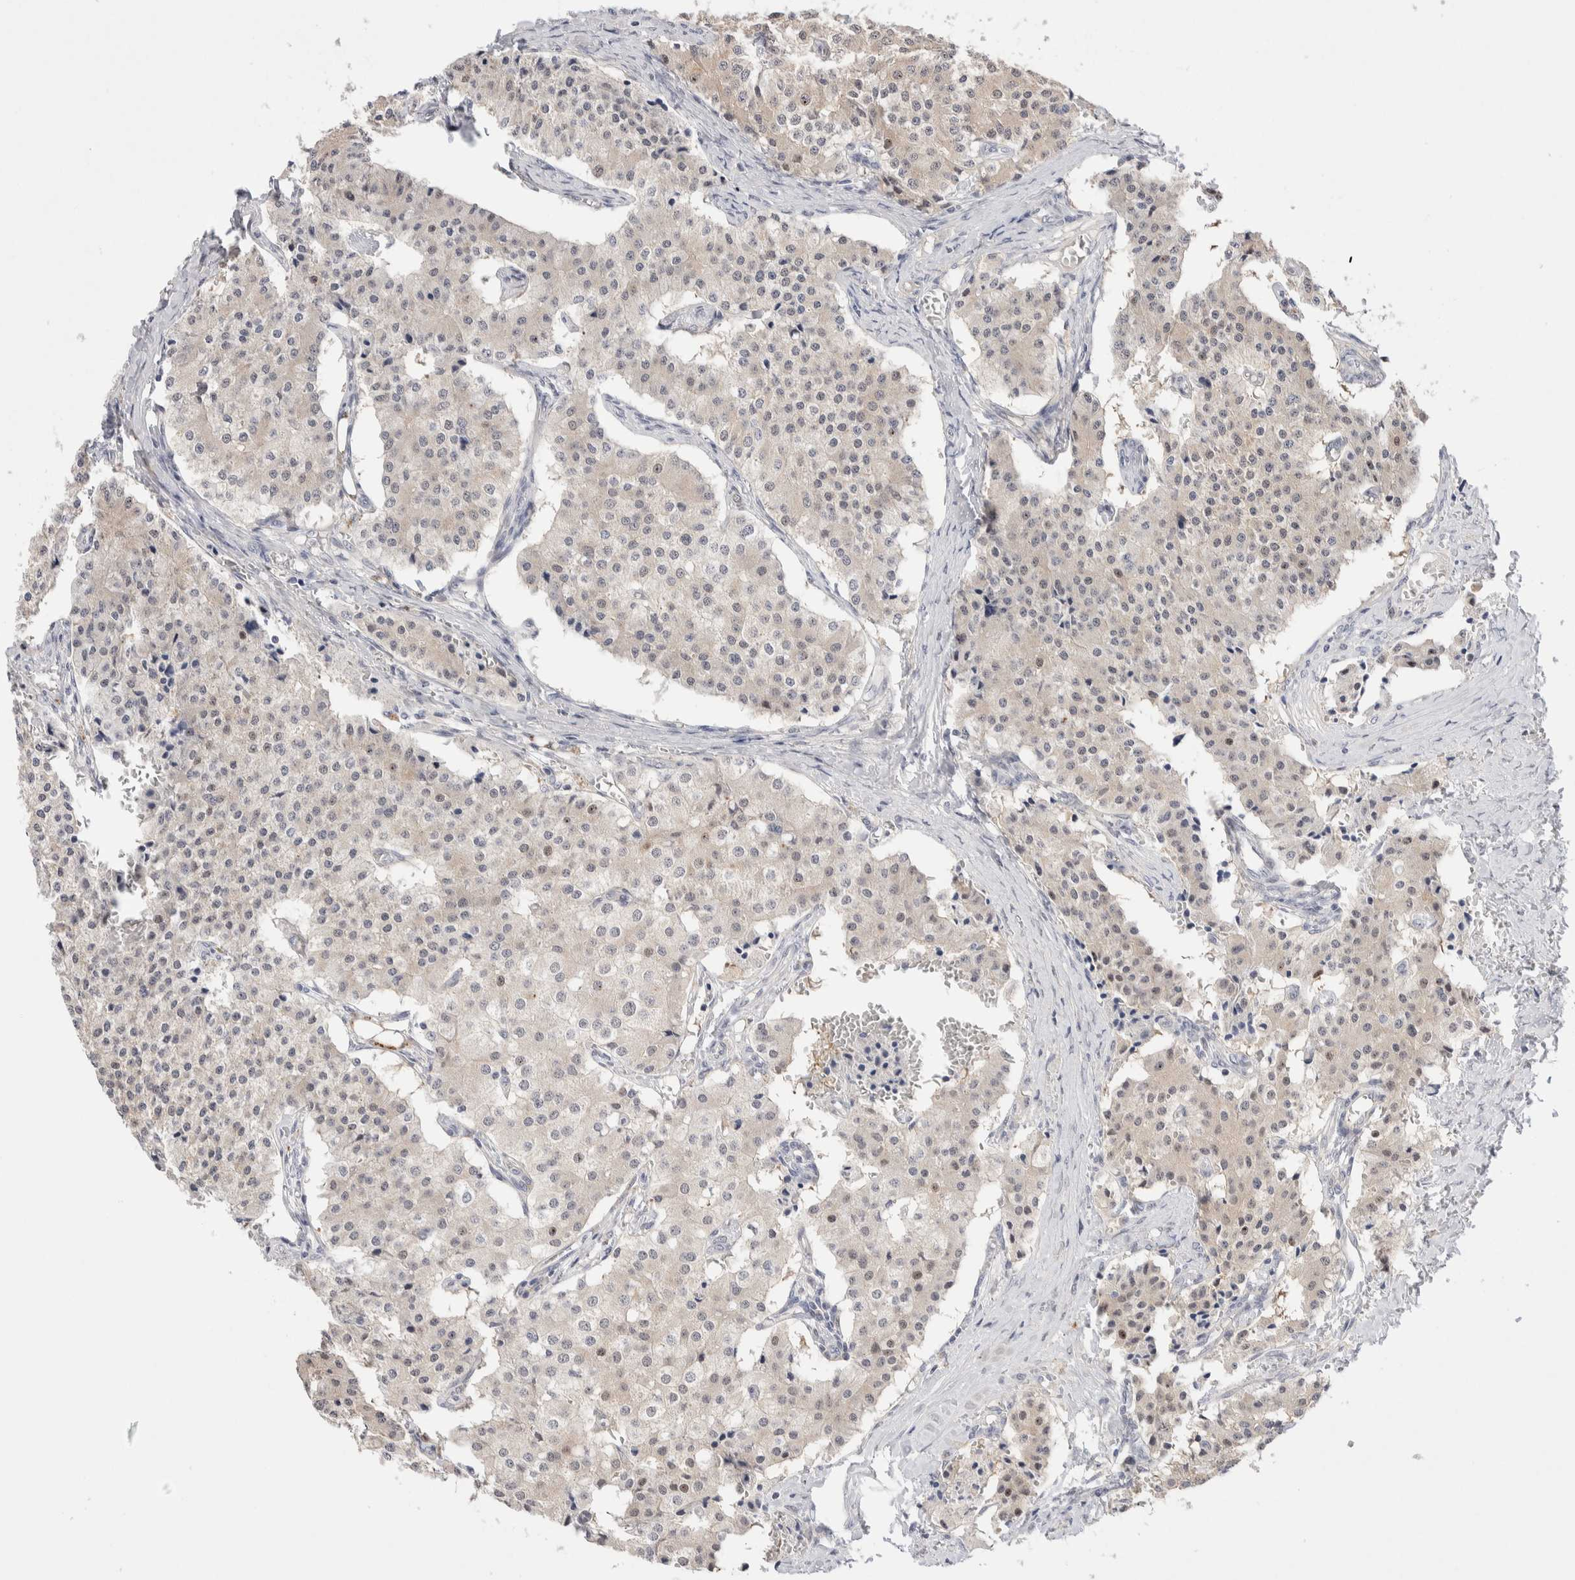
{"staining": {"intensity": "weak", "quantity": "25%-75%", "location": "cytoplasmic/membranous"}, "tissue": "carcinoid", "cell_type": "Tumor cells", "image_type": "cancer", "snomed": [{"axis": "morphology", "description": "Carcinoid, malignant, NOS"}, {"axis": "topography", "description": "Colon"}], "caption": "An image of human malignant carcinoid stained for a protein exhibits weak cytoplasmic/membranous brown staining in tumor cells.", "gene": "DNAJB6", "patient": {"sex": "female", "age": 52}}